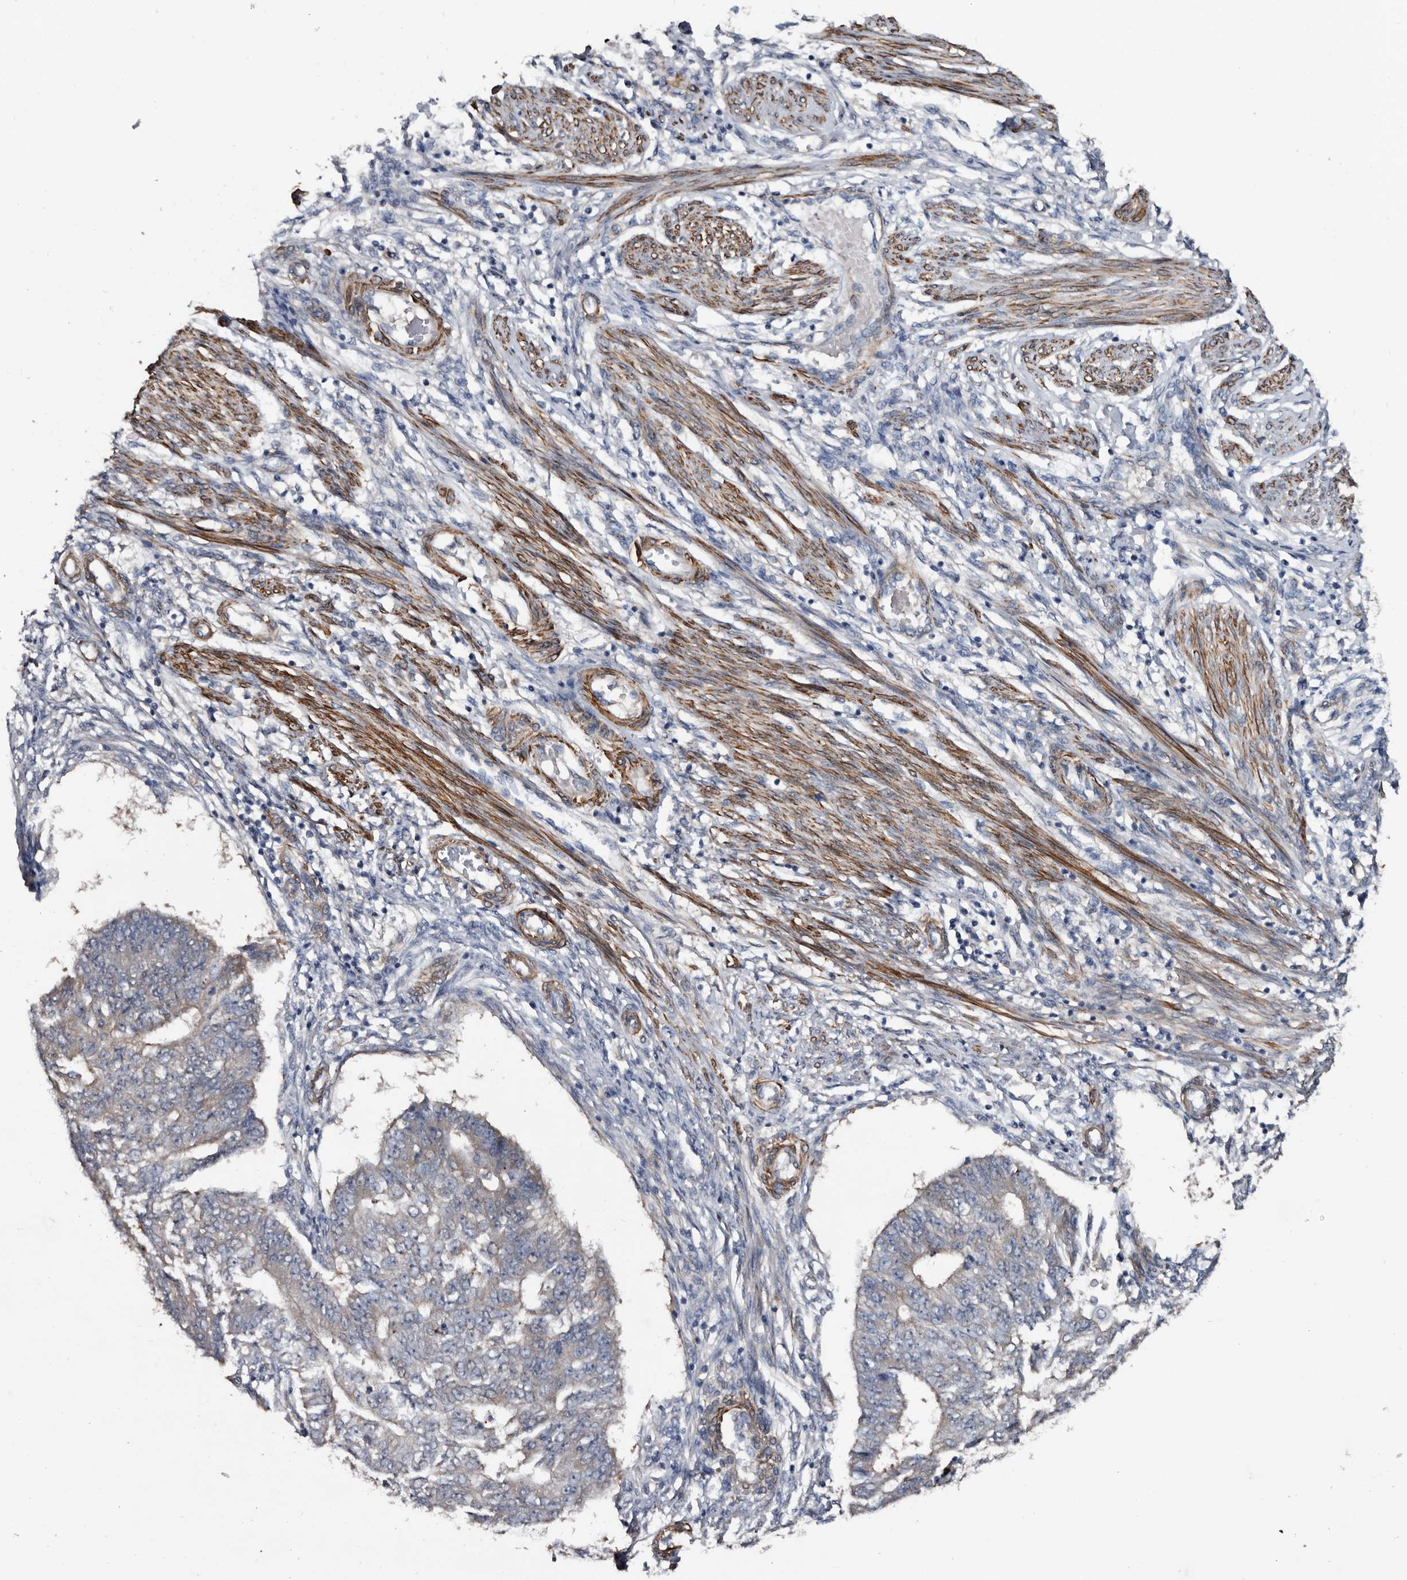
{"staining": {"intensity": "negative", "quantity": "none", "location": "none"}, "tissue": "endometrial cancer", "cell_type": "Tumor cells", "image_type": "cancer", "snomed": [{"axis": "morphology", "description": "Adenocarcinoma, NOS"}, {"axis": "topography", "description": "Endometrium"}], "caption": "Adenocarcinoma (endometrial) stained for a protein using immunohistochemistry demonstrates no staining tumor cells.", "gene": "IARS1", "patient": {"sex": "female", "age": 32}}